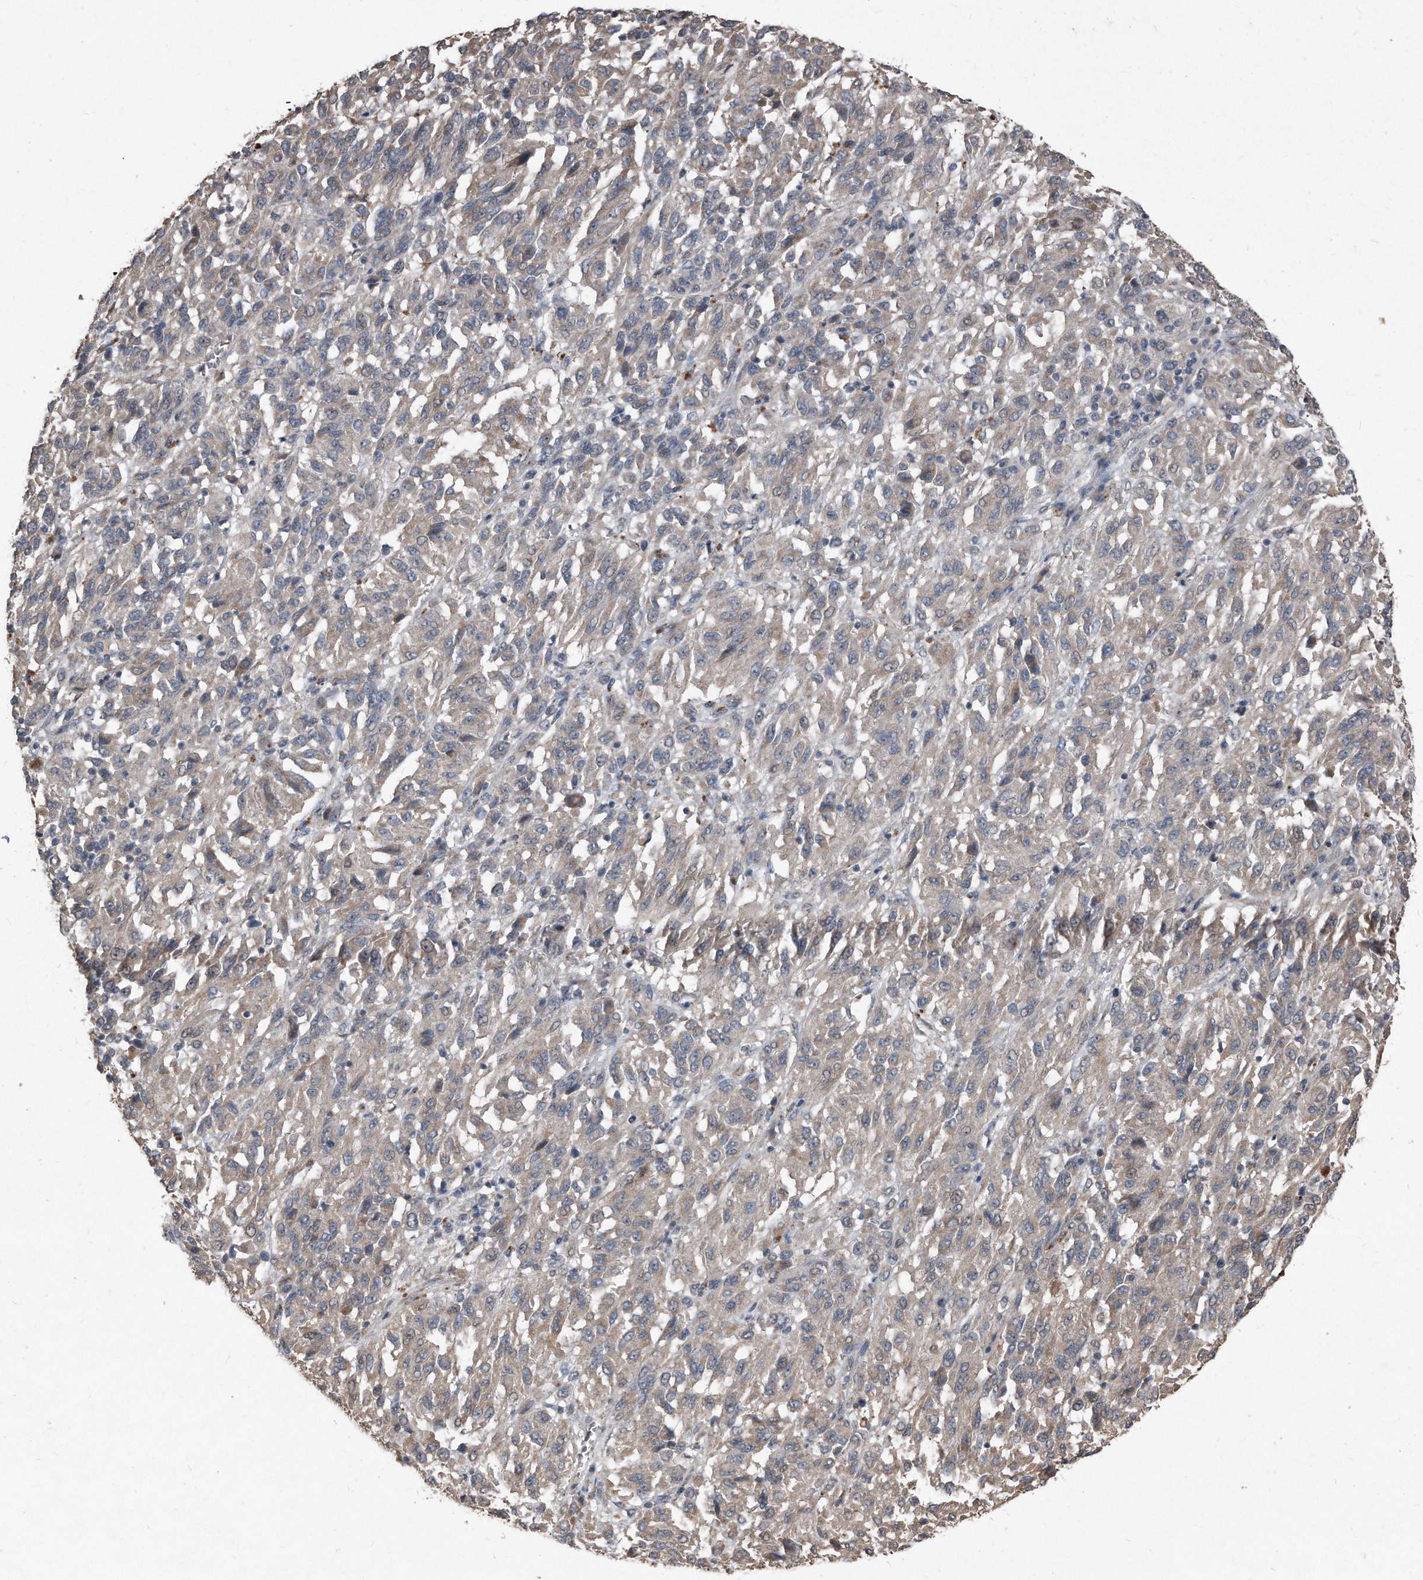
{"staining": {"intensity": "weak", "quantity": "<25%", "location": "cytoplasmic/membranous"}, "tissue": "melanoma", "cell_type": "Tumor cells", "image_type": "cancer", "snomed": [{"axis": "morphology", "description": "Malignant melanoma, Metastatic site"}, {"axis": "topography", "description": "Lung"}], "caption": "Tumor cells show no significant staining in malignant melanoma (metastatic site).", "gene": "ANKRD10", "patient": {"sex": "male", "age": 64}}